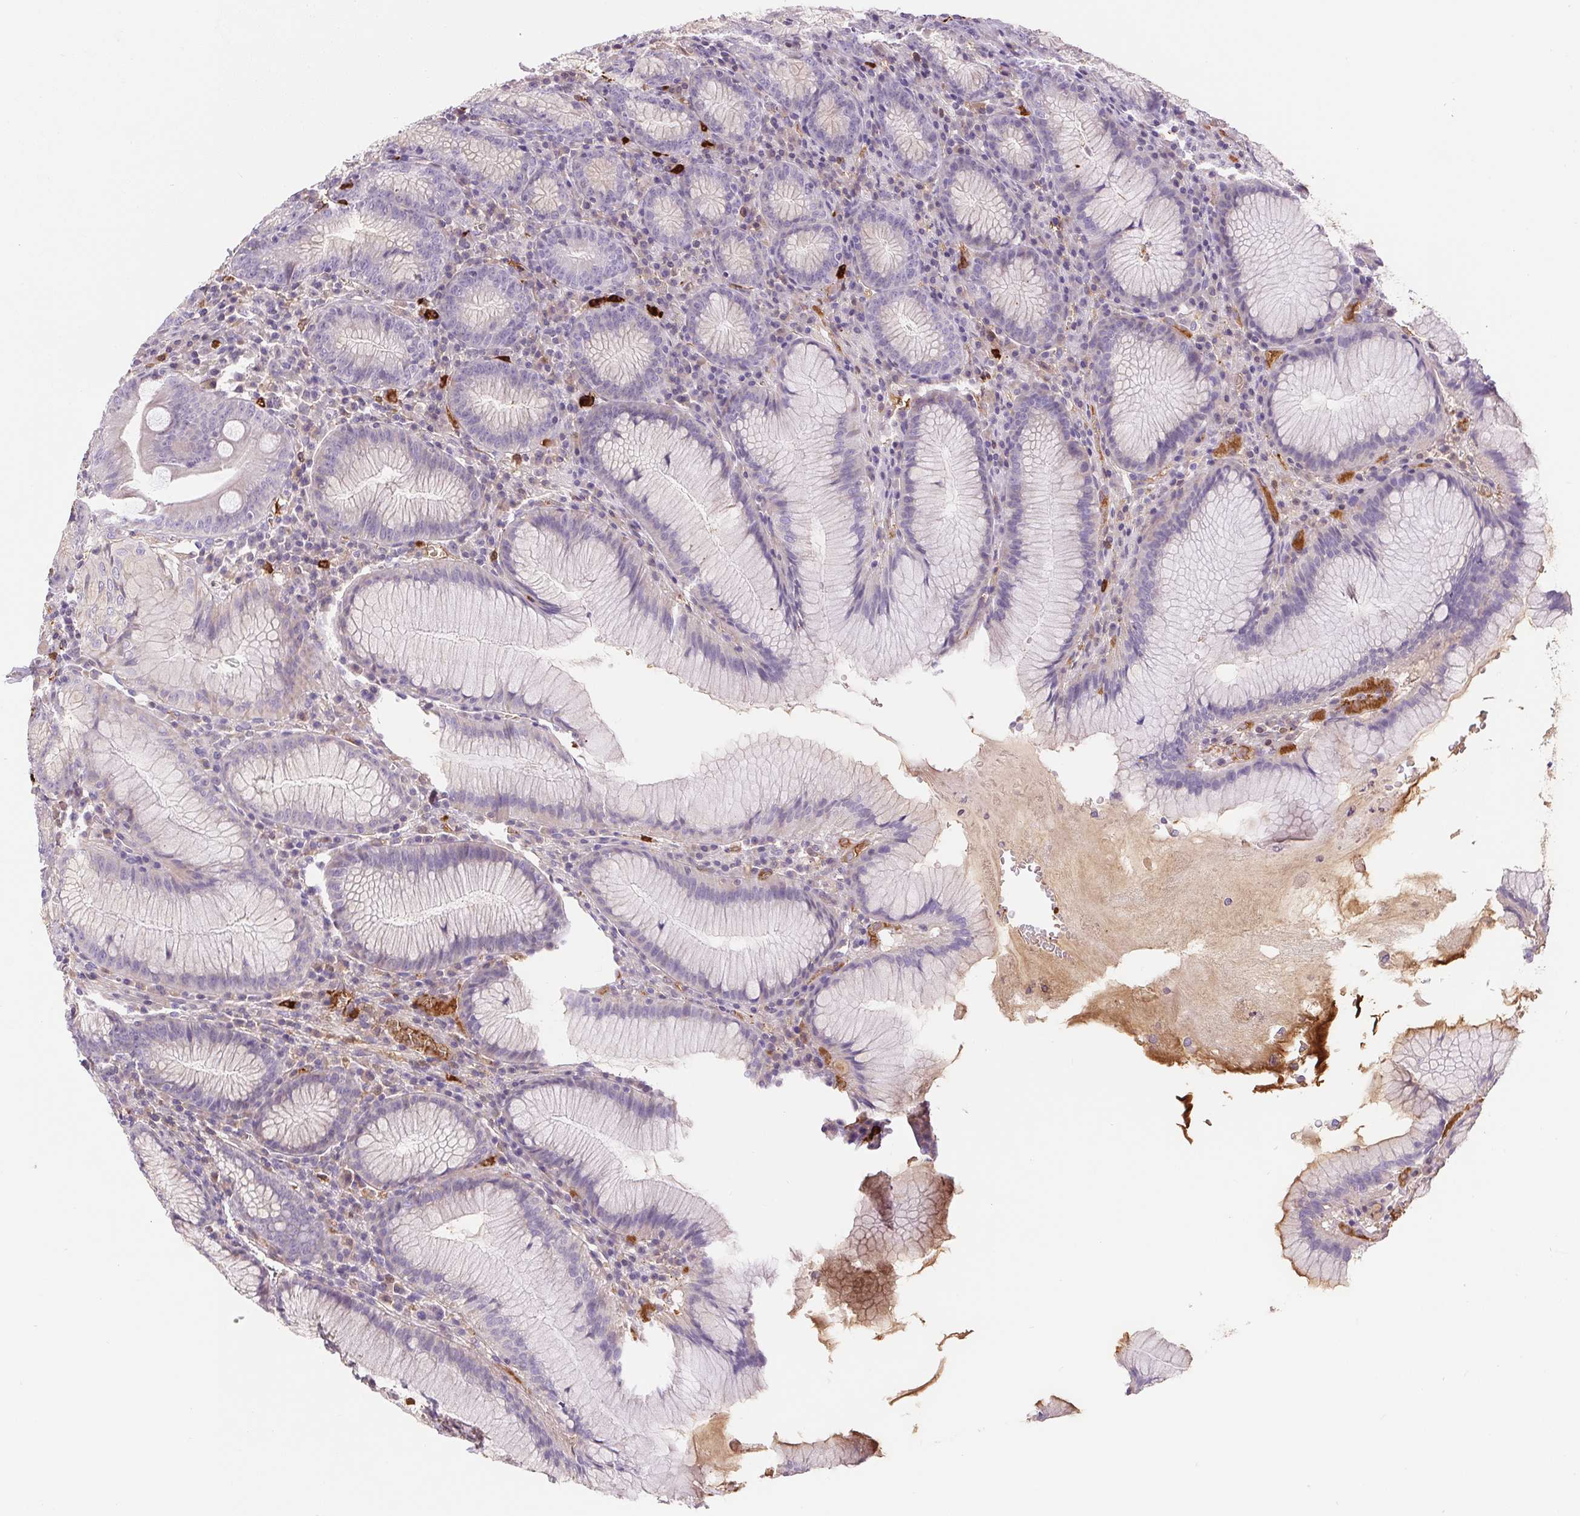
{"staining": {"intensity": "negative", "quantity": "none", "location": "none"}, "tissue": "stomach", "cell_type": "Glandular cells", "image_type": "normal", "snomed": [{"axis": "morphology", "description": "Normal tissue, NOS"}, {"axis": "topography", "description": "Stomach"}], "caption": "Immunohistochemical staining of benign stomach demonstrates no significant positivity in glandular cells. (DAB immunohistochemistry (IHC) with hematoxylin counter stain).", "gene": "ORM1", "patient": {"sex": "male", "age": 55}}